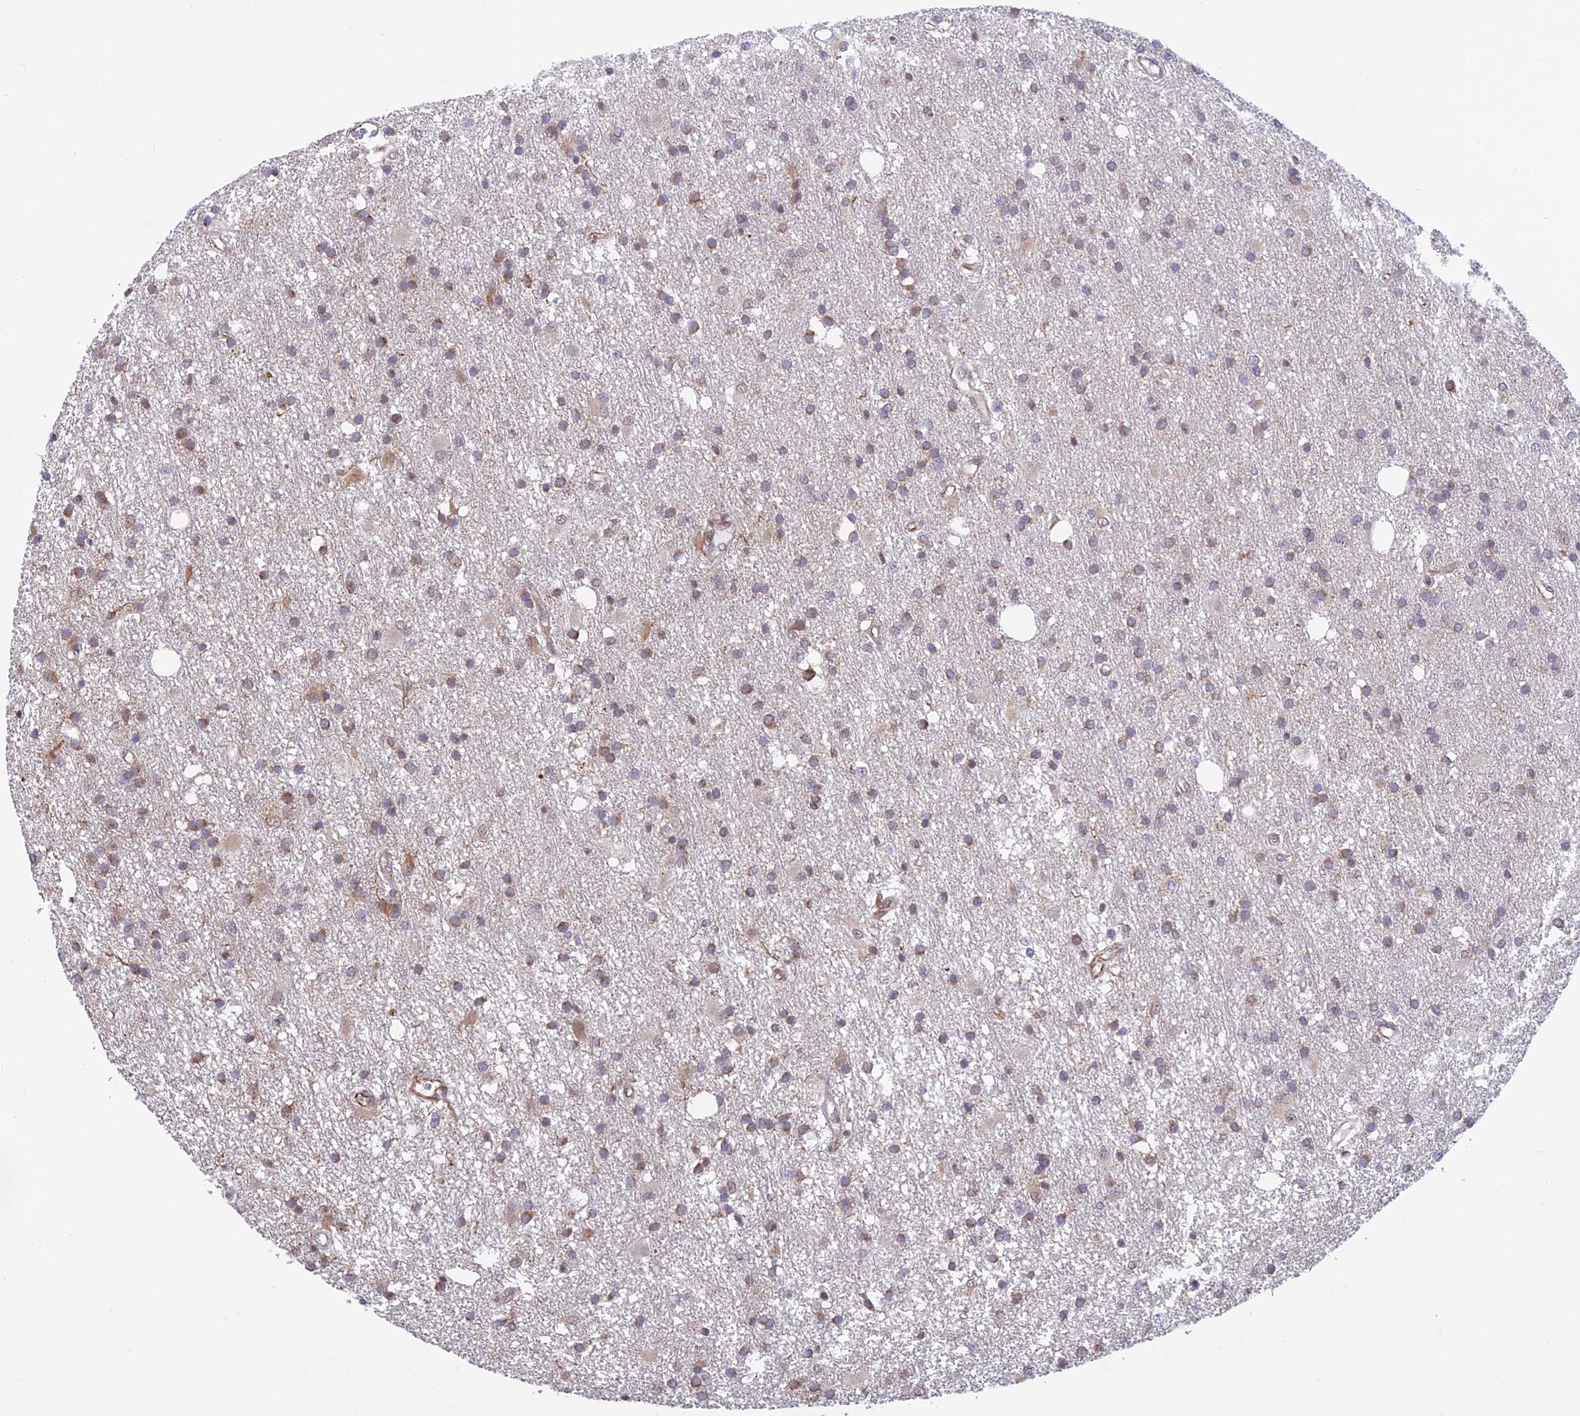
{"staining": {"intensity": "moderate", "quantity": "<25%", "location": "cytoplasmic/membranous"}, "tissue": "glioma", "cell_type": "Tumor cells", "image_type": "cancer", "snomed": [{"axis": "morphology", "description": "Glioma, malignant, High grade"}, {"axis": "topography", "description": "Brain"}], "caption": "This is a photomicrograph of immunohistochemistry (IHC) staining of malignant glioma (high-grade), which shows moderate staining in the cytoplasmic/membranous of tumor cells.", "gene": "PAGR1", "patient": {"sex": "male", "age": 77}}